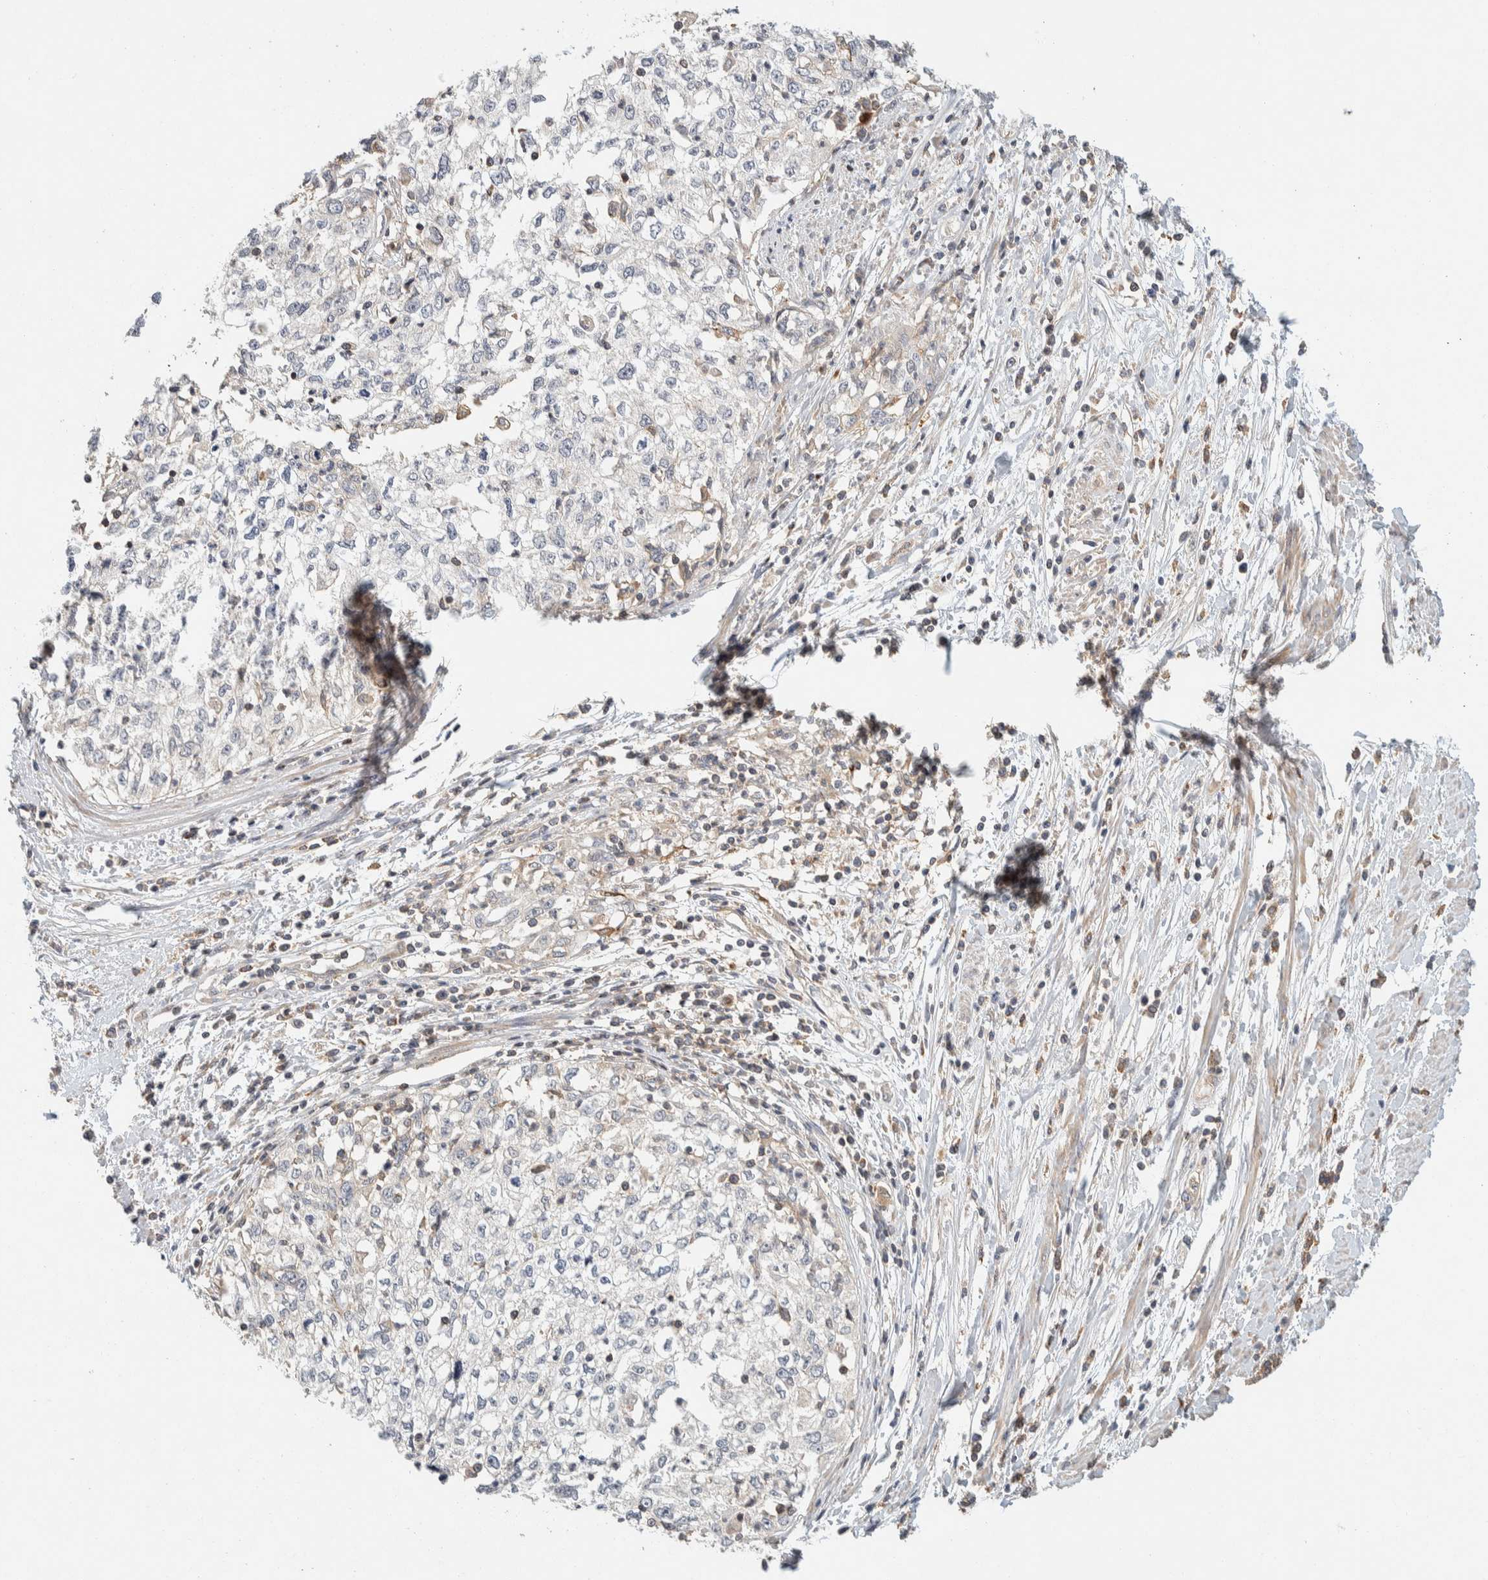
{"staining": {"intensity": "negative", "quantity": "none", "location": "none"}, "tissue": "cervical cancer", "cell_type": "Tumor cells", "image_type": "cancer", "snomed": [{"axis": "morphology", "description": "Squamous cell carcinoma, NOS"}, {"axis": "topography", "description": "Cervix"}], "caption": "The micrograph exhibits no staining of tumor cells in squamous cell carcinoma (cervical).", "gene": "KIF9", "patient": {"sex": "female", "age": 57}}